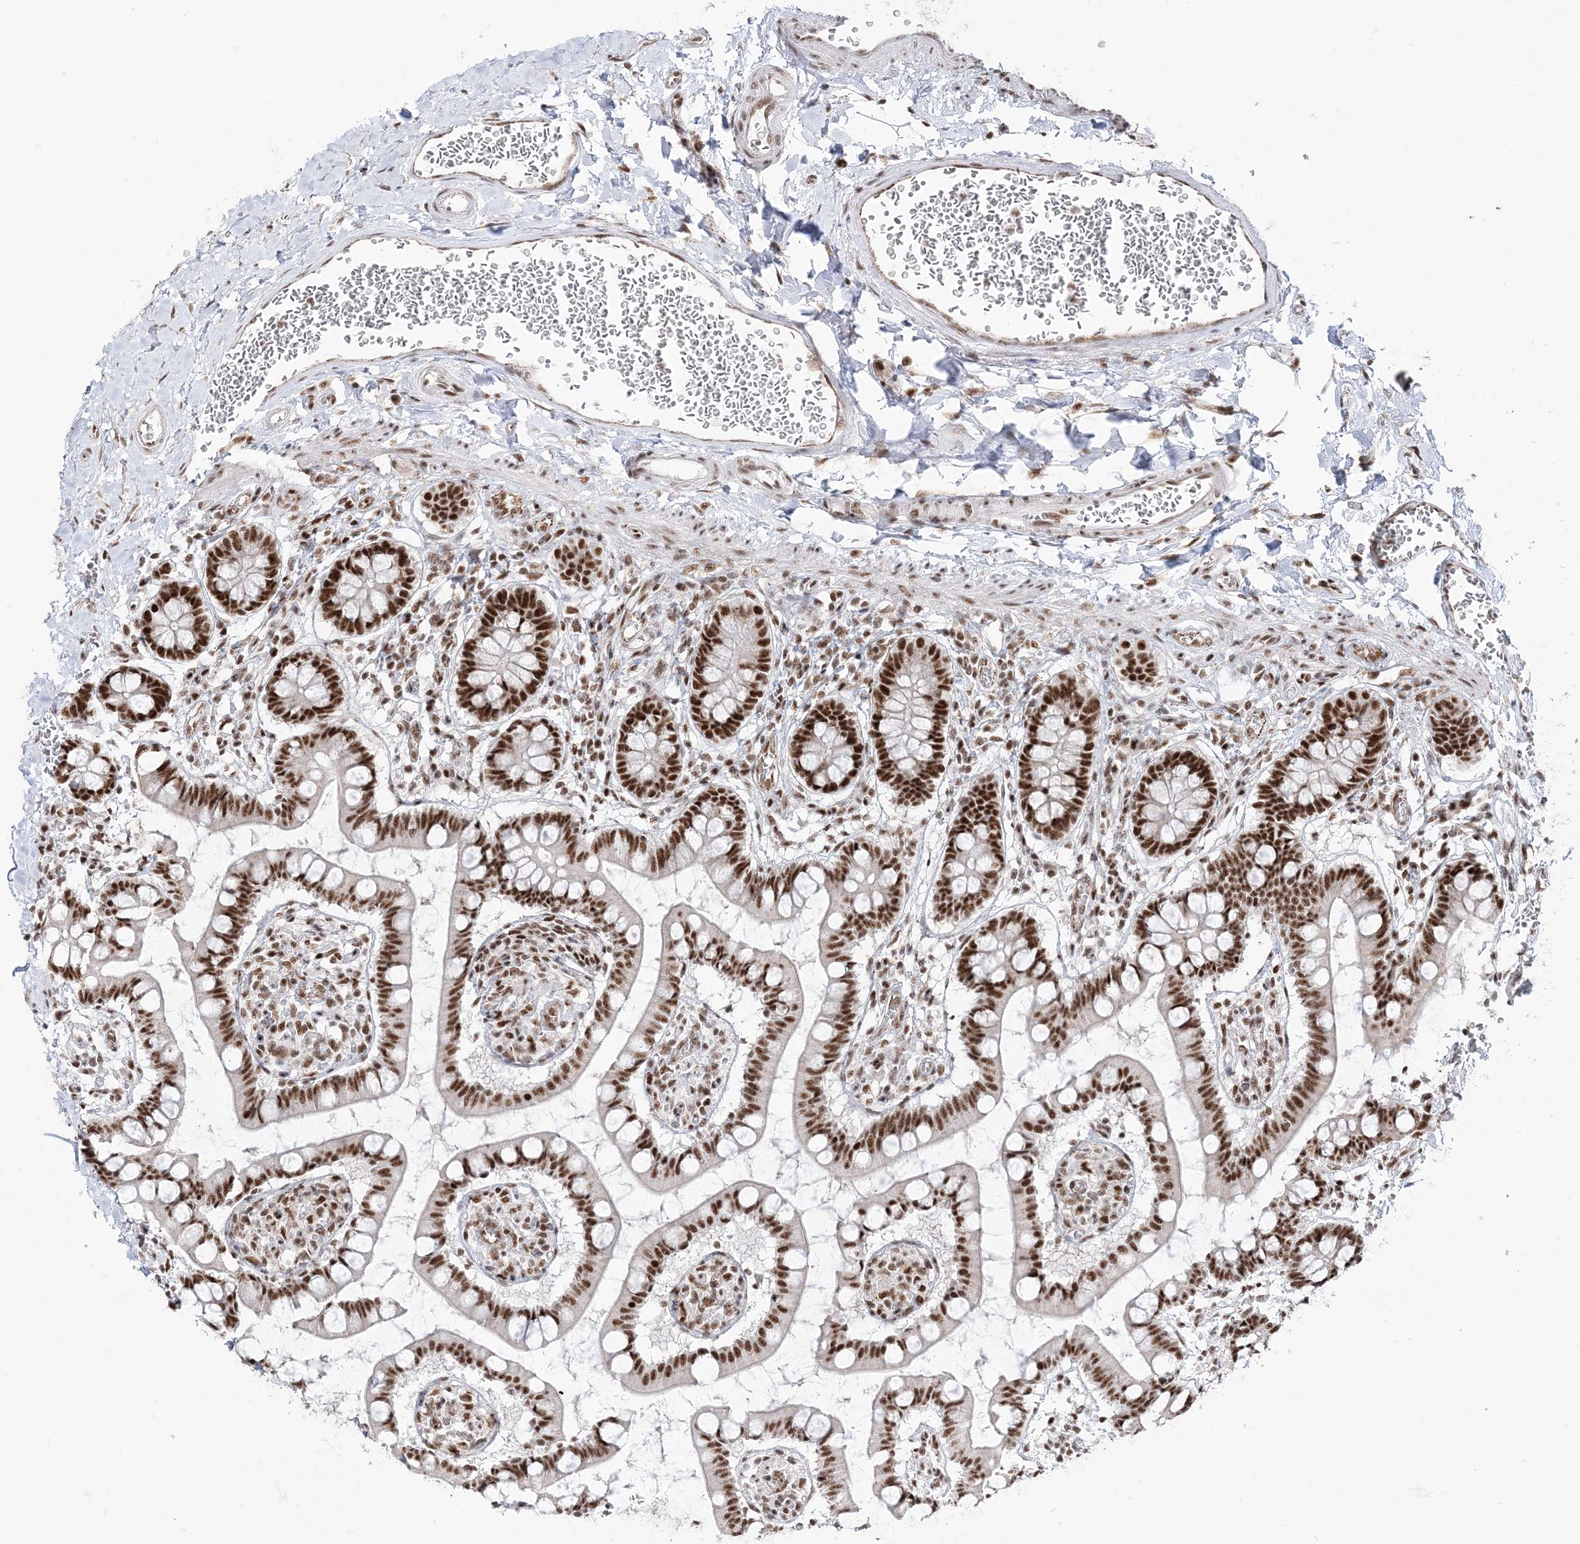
{"staining": {"intensity": "strong", "quantity": ">75%", "location": "nuclear"}, "tissue": "small intestine", "cell_type": "Glandular cells", "image_type": "normal", "snomed": [{"axis": "morphology", "description": "Normal tissue, NOS"}, {"axis": "topography", "description": "Small intestine"}], "caption": "Immunohistochemical staining of benign human small intestine reveals strong nuclear protein staining in approximately >75% of glandular cells. (DAB = brown stain, brightfield microscopy at high magnification).", "gene": "RBM17", "patient": {"sex": "male", "age": 52}}